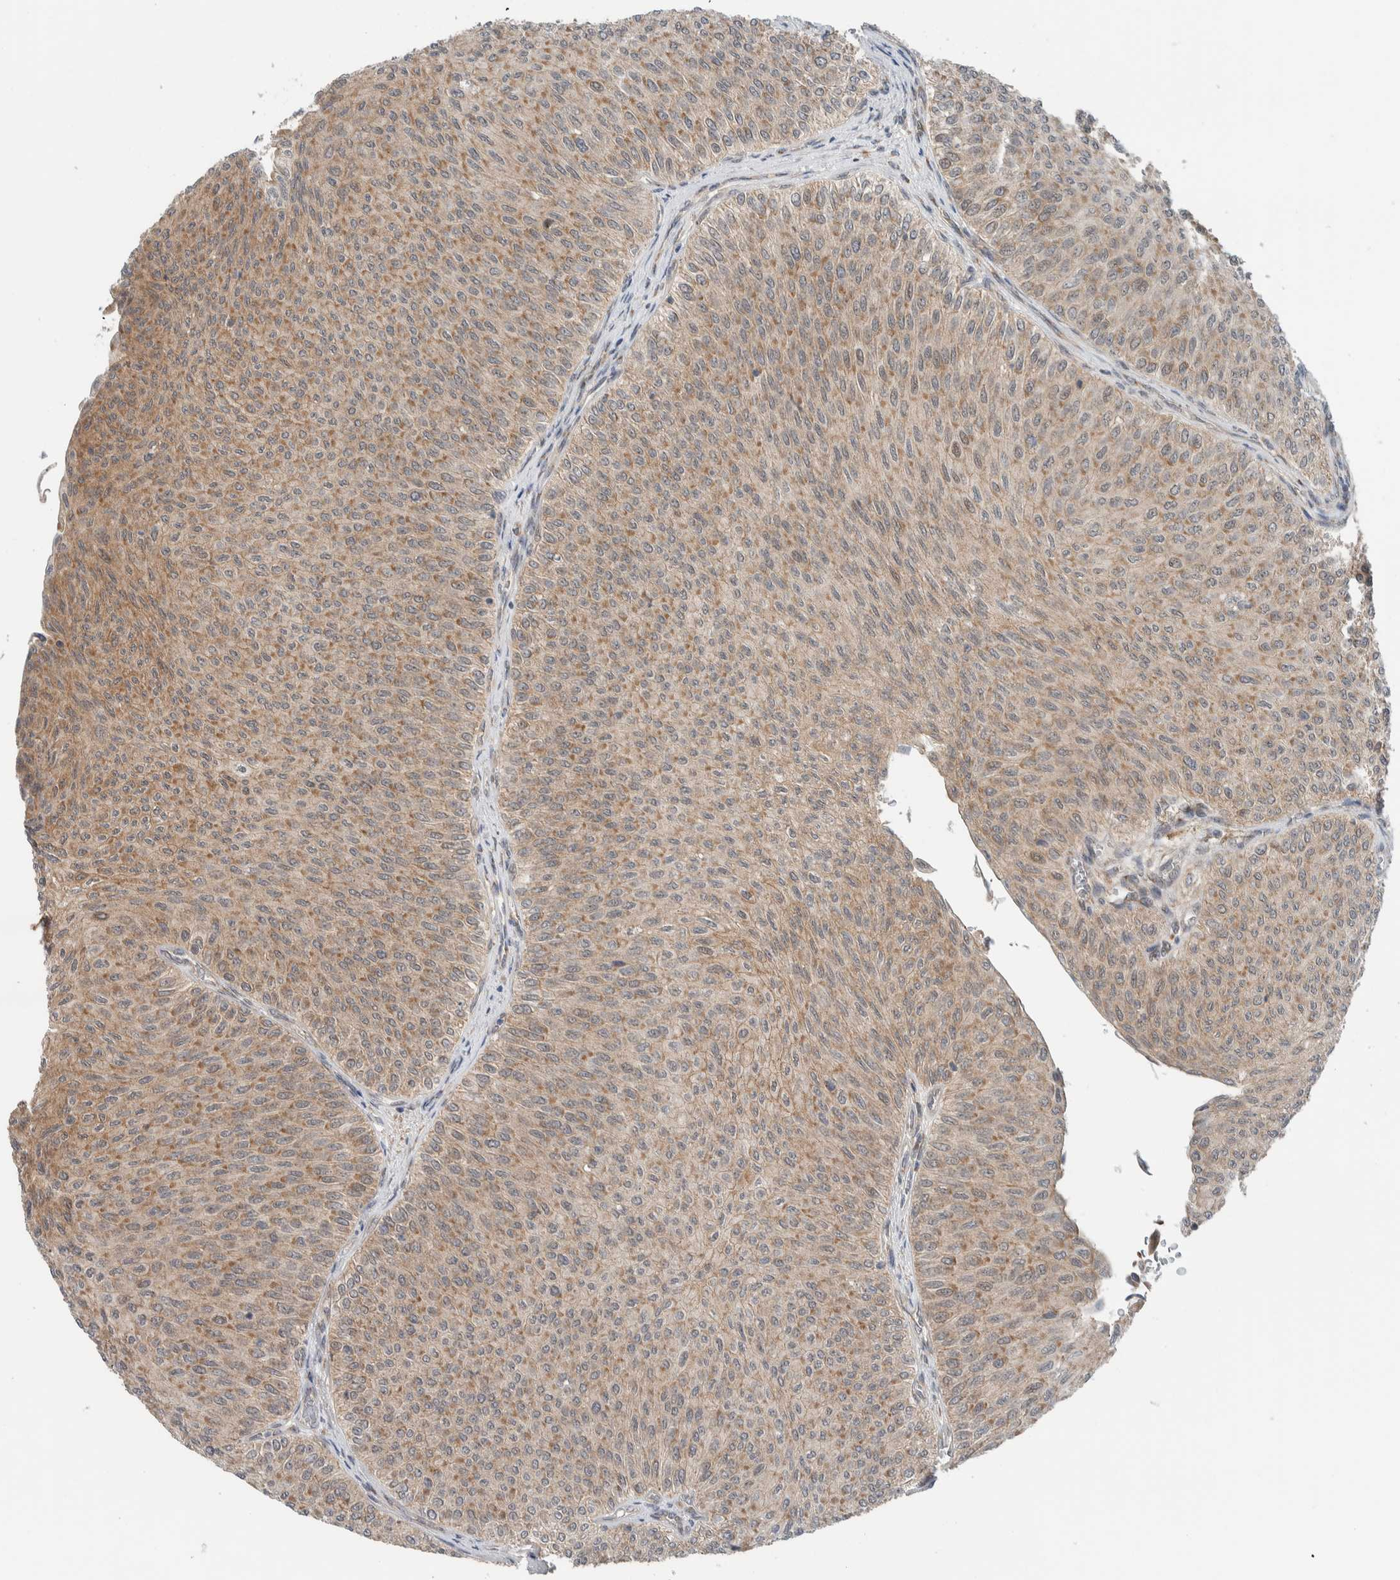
{"staining": {"intensity": "moderate", "quantity": ">75%", "location": "cytoplasmic/membranous"}, "tissue": "urothelial cancer", "cell_type": "Tumor cells", "image_type": "cancer", "snomed": [{"axis": "morphology", "description": "Urothelial carcinoma, Low grade"}, {"axis": "topography", "description": "Urinary bladder"}], "caption": "A high-resolution histopathology image shows IHC staining of urothelial cancer, which displays moderate cytoplasmic/membranous positivity in approximately >75% of tumor cells.", "gene": "RERE", "patient": {"sex": "male", "age": 78}}